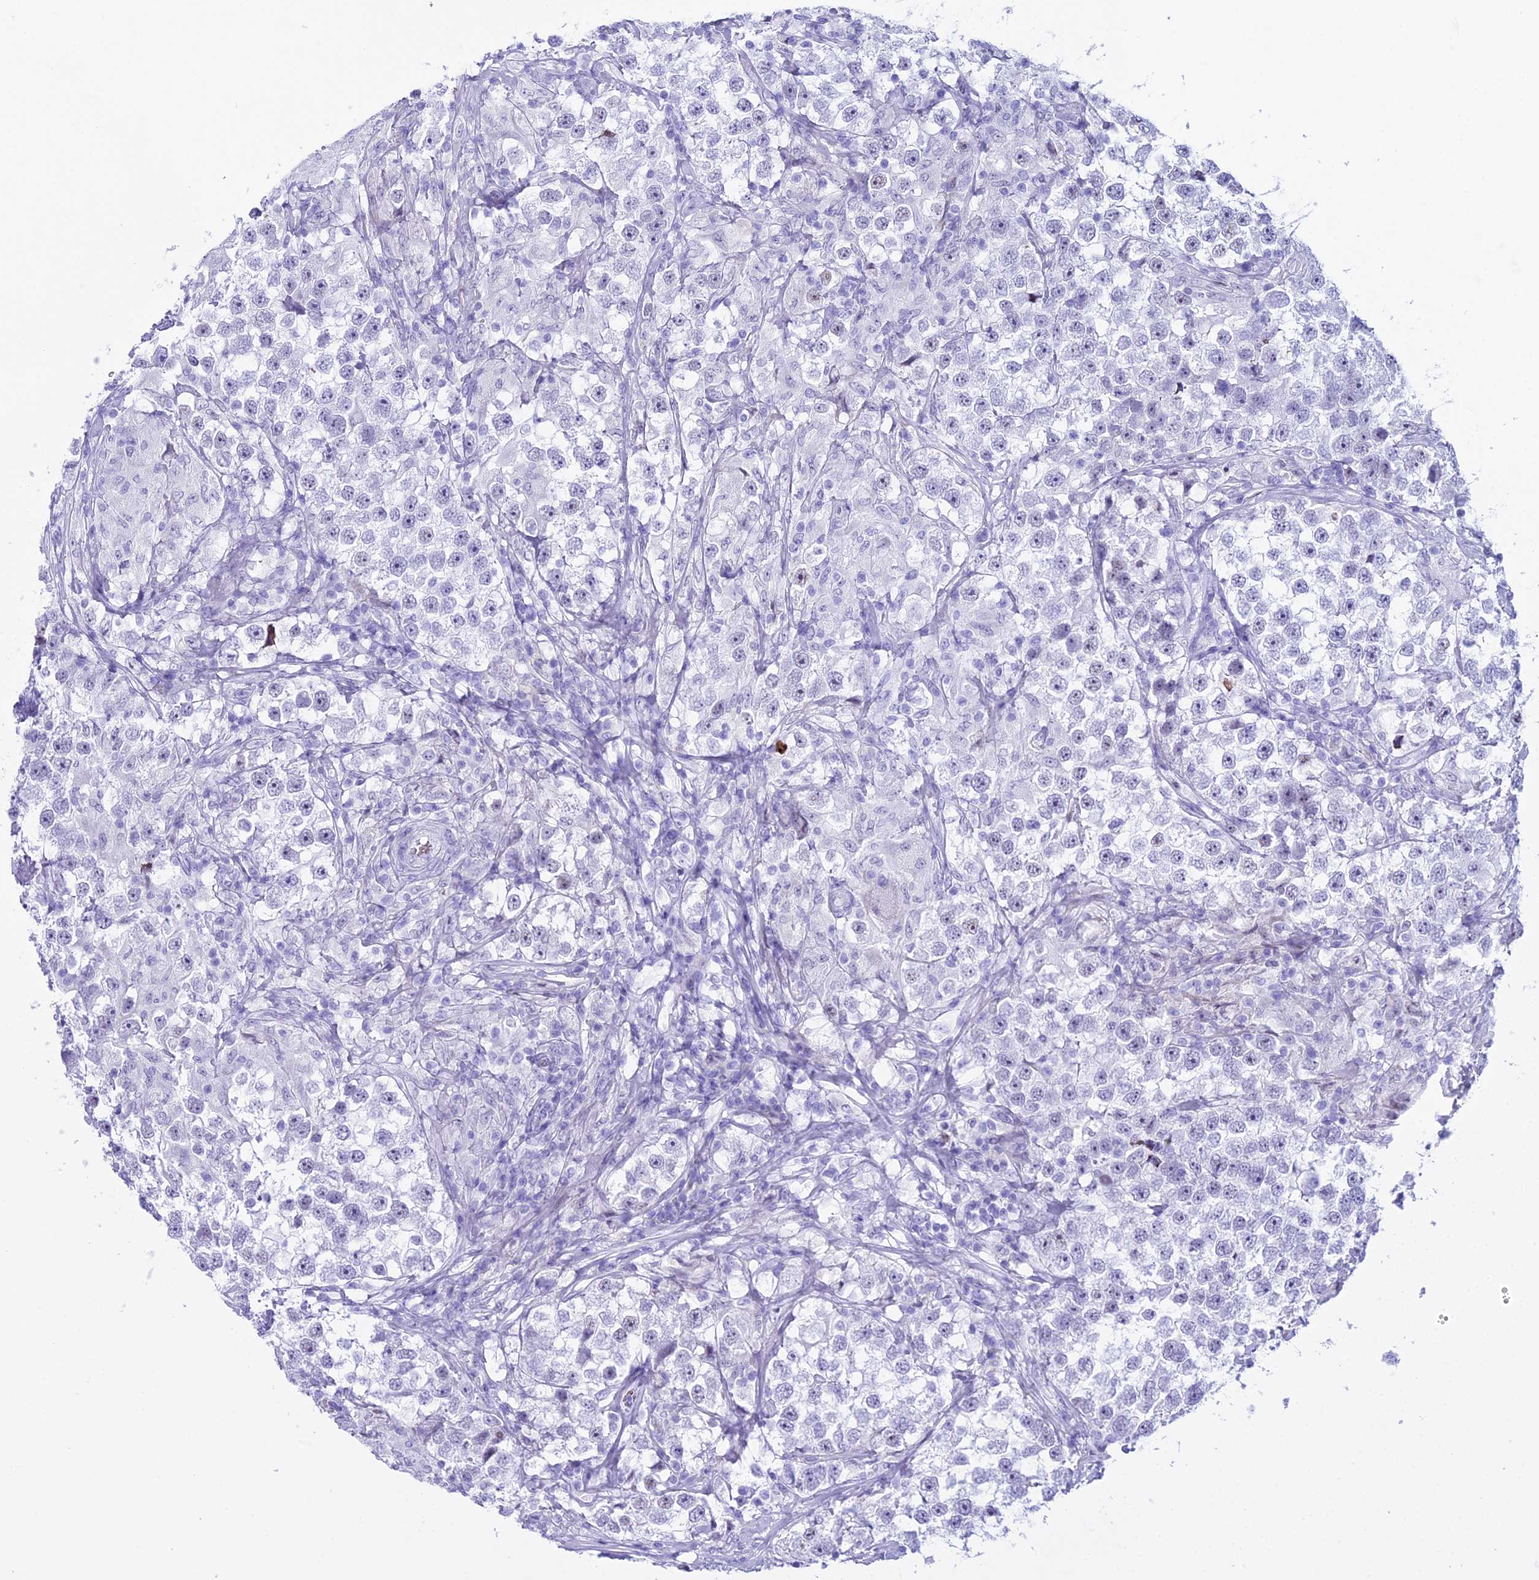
{"staining": {"intensity": "weak", "quantity": "<25%", "location": "nuclear"}, "tissue": "testis cancer", "cell_type": "Tumor cells", "image_type": "cancer", "snomed": [{"axis": "morphology", "description": "Seminoma, NOS"}, {"axis": "topography", "description": "Testis"}], "caption": "The micrograph reveals no staining of tumor cells in testis cancer.", "gene": "RNPS1", "patient": {"sex": "male", "age": 46}}